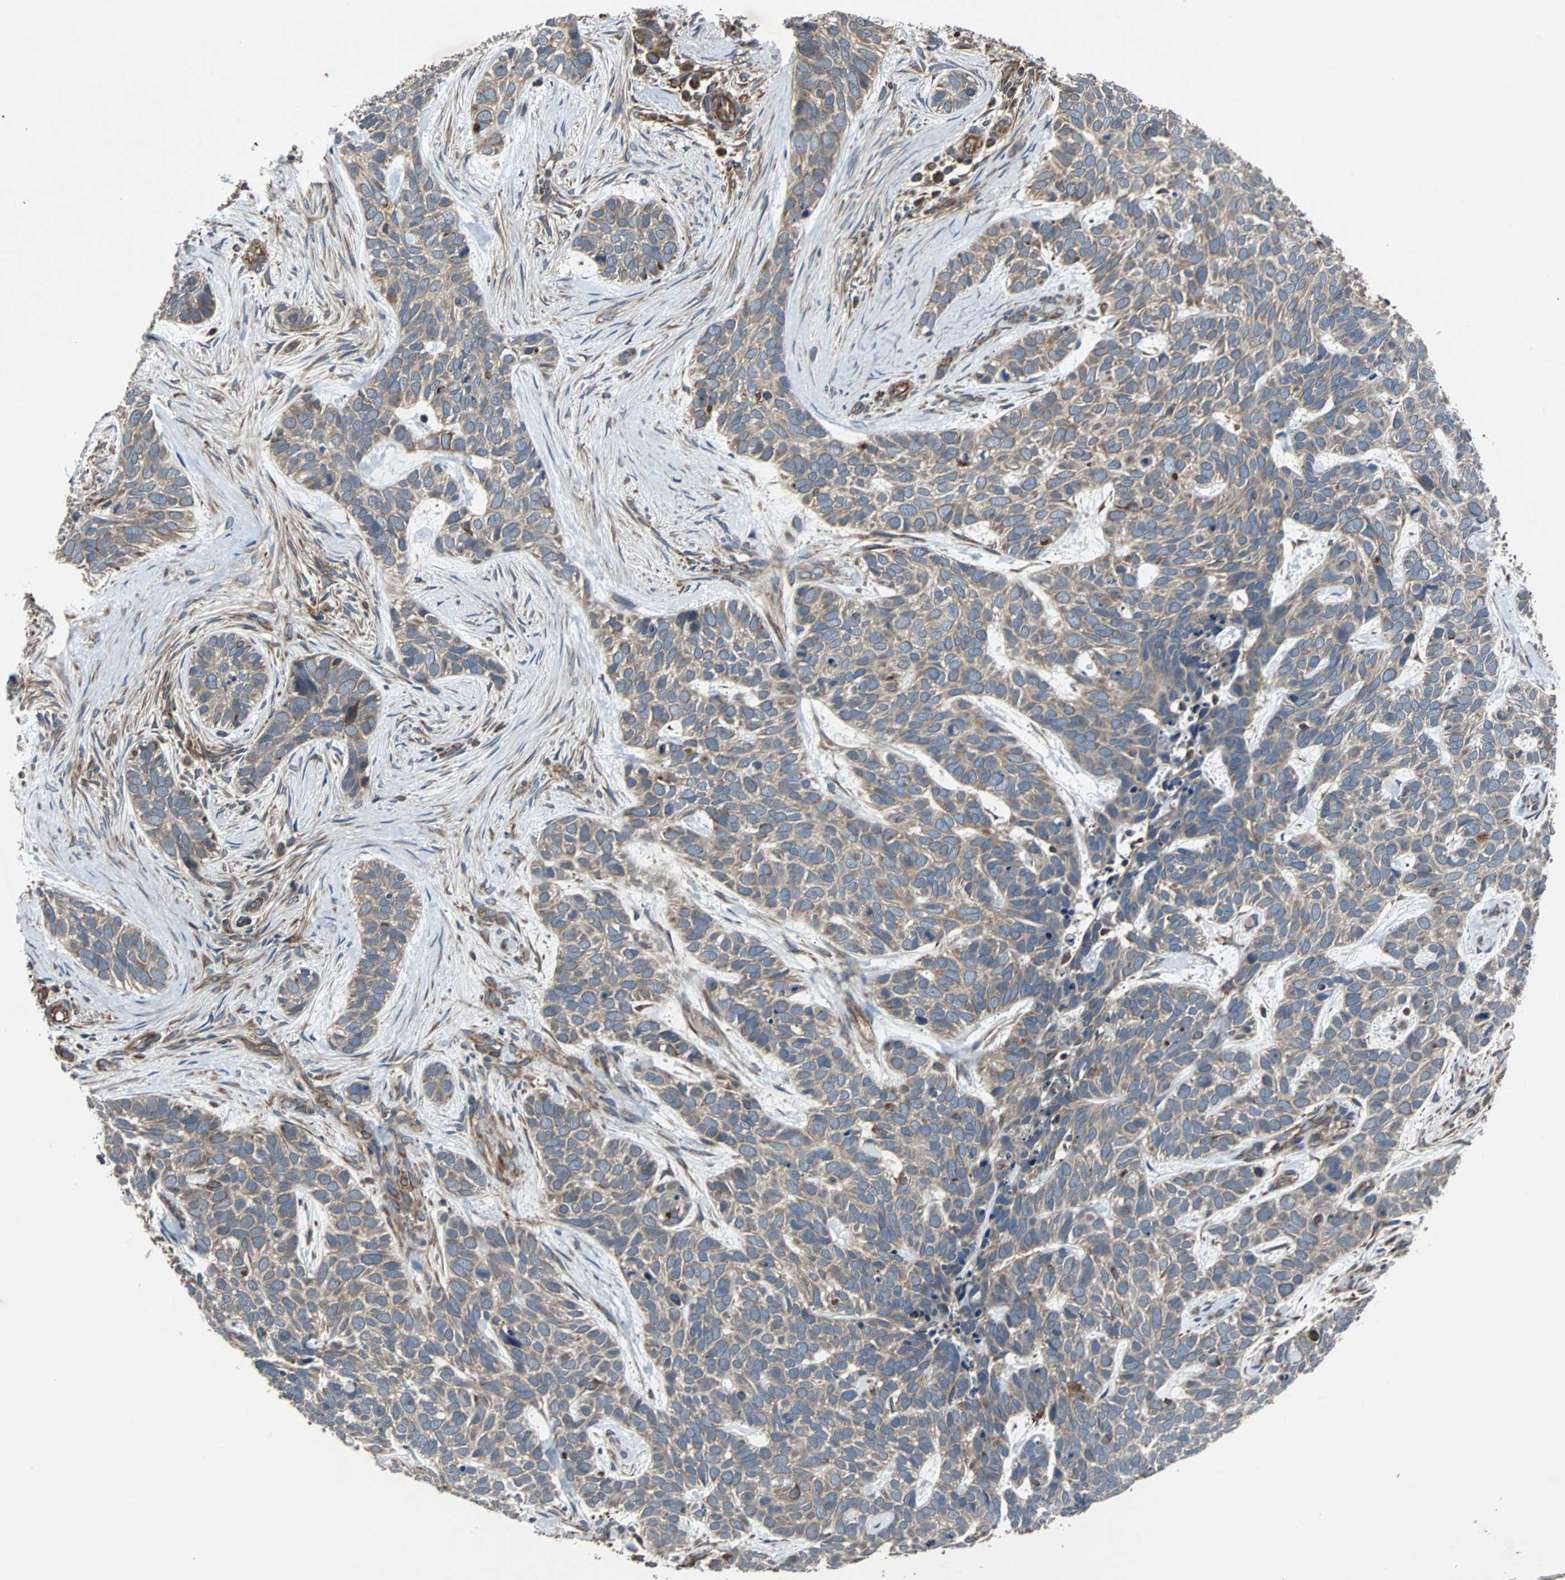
{"staining": {"intensity": "weak", "quantity": "25%-75%", "location": "cytoplasmic/membranous"}, "tissue": "skin cancer", "cell_type": "Tumor cells", "image_type": "cancer", "snomed": [{"axis": "morphology", "description": "Basal cell carcinoma"}, {"axis": "topography", "description": "Skin"}], "caption": "Protein staining demonstrates weak cytoplasmic/membranous positivity in about 25%-75% of tumor cells in basal cell carcinoma (skin). The protein of interest is stained brown, and the nuclei are stained in blue (DAB IHC with brightfield microscopy, high magnification).", "gene": "ACTR3", "patient": {"sex": "male", "age": 87}}